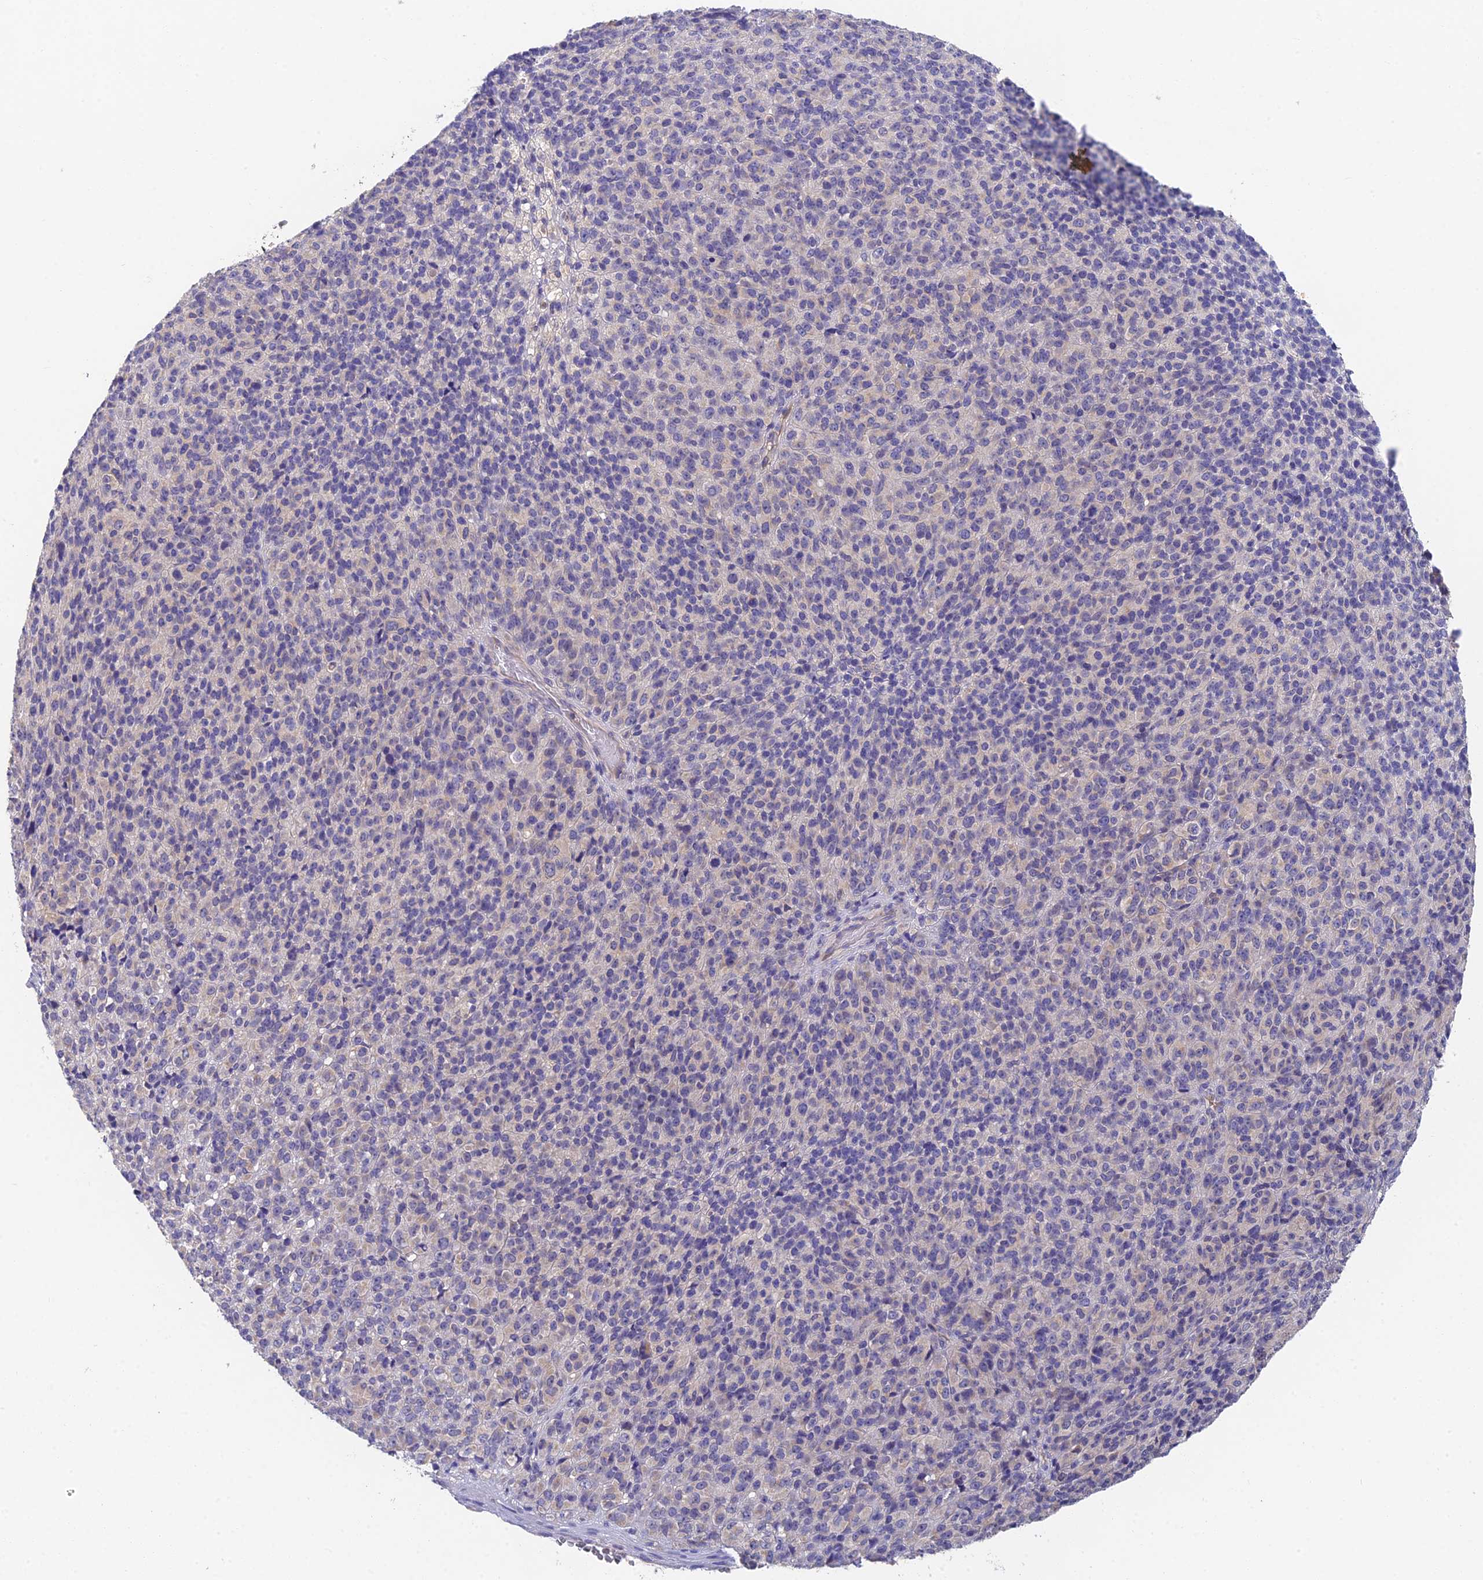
{"staining": {"intensity": "negative", "quantity": "none", "location": "none"}, "tissue": "melanoma", "cell_type": "Tumor cells", "image_type": "cancer", "snomed": [{"axis": "morphology", "description": "Malignant melanoma, Metastatic site"}, {"axis": "topography", "description": "Brain"}], "caption": "Malignant melanoma (metastatic site) was stained to show a protein in brown. There is no significant positivity in tumor cells.", "gene": "ADAMTS13", "patient": {"sex": "female", "age": 56}}